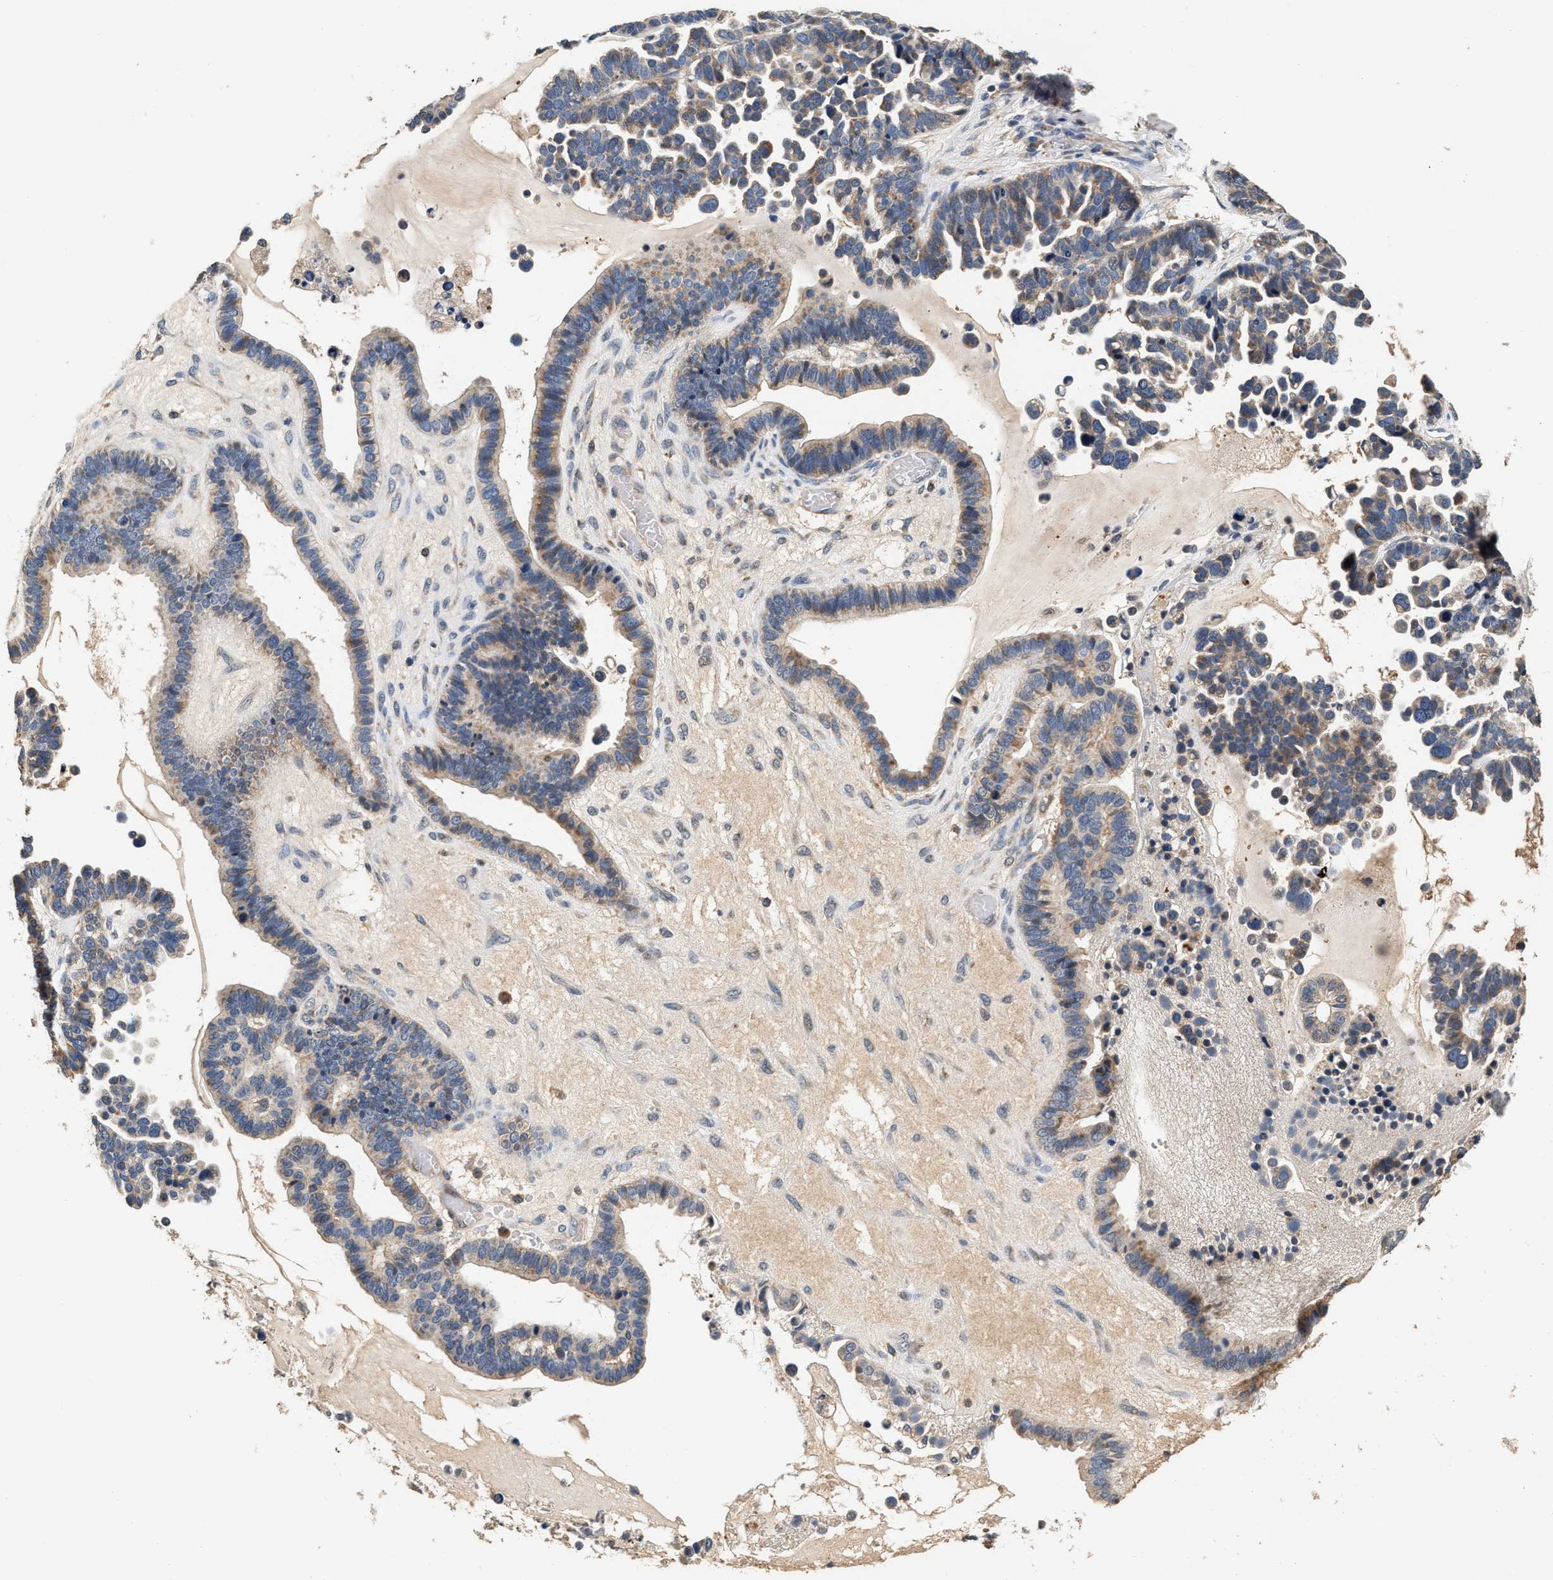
{"staining": {"intensity": "moderate", "quantity": "25%-75%", "location": "cytoplasmic/membranous"}, "tissue": "ovarian cancer", "cell_type": "Tumor cells", "image_type": "cancer", "snomed": [{"axis": "morphology", "description": "Cystadenocarcinoma, serous, NOS"}, {"axis": "topography", "description": "Ovary"}], "caption": "Tumor cells display medium levels of moderate cytoplasmic/membranous staining in approximately 25%-75% of cells in human ovarian serous cystadenocarcinoma. (DAB (3,3'-diaminobenzidine) = brown stain, brightfield microscopy at high magnification).", "gene": "PTGR3", "patient": {"sex": "female", "age": 56}}